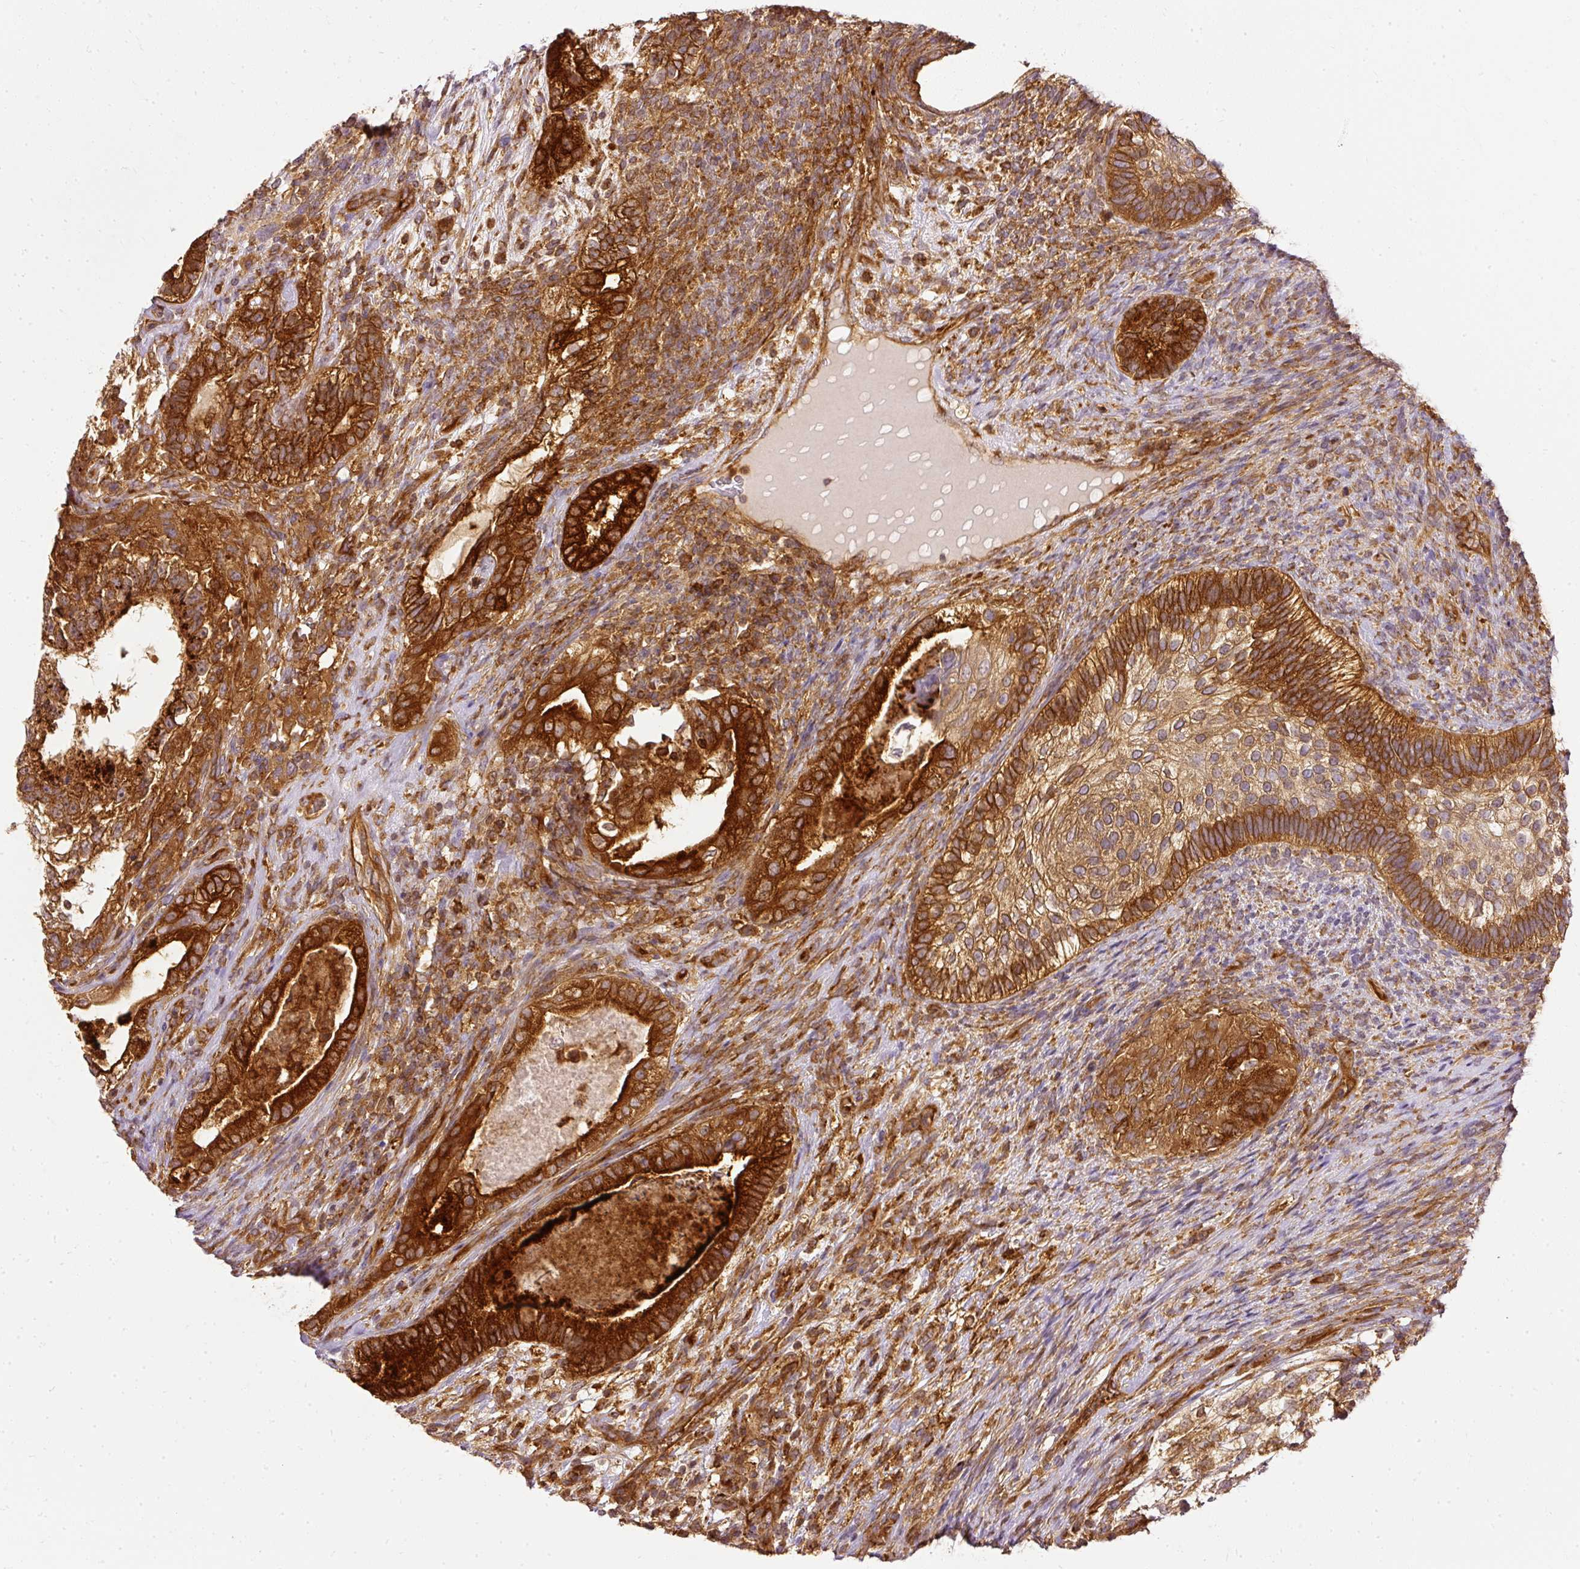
{"staining": {"intensity": "strong", "quantity": ">75%", "location": "cytoplasmic/membranous"}, "tissue": "testis cancer", "cell_type": "Tumor cells", "image_type": "cancer", "snomed": [{"axis": "morphology", "description": "Seminoma, NOS"}, {"axis": "morphology", "description": "Carcinoma, Embryonal, NOS"}, {"axis": "topography", "description": "Testis"}], "caption": "Brown immunohistochemical staining in testis seminoma exhibits strong cytoplasmic/membranous expression in about >75% of tumor cells.", "gene": "ARMH3", "patient": {"sex": "male", "age": 41}}